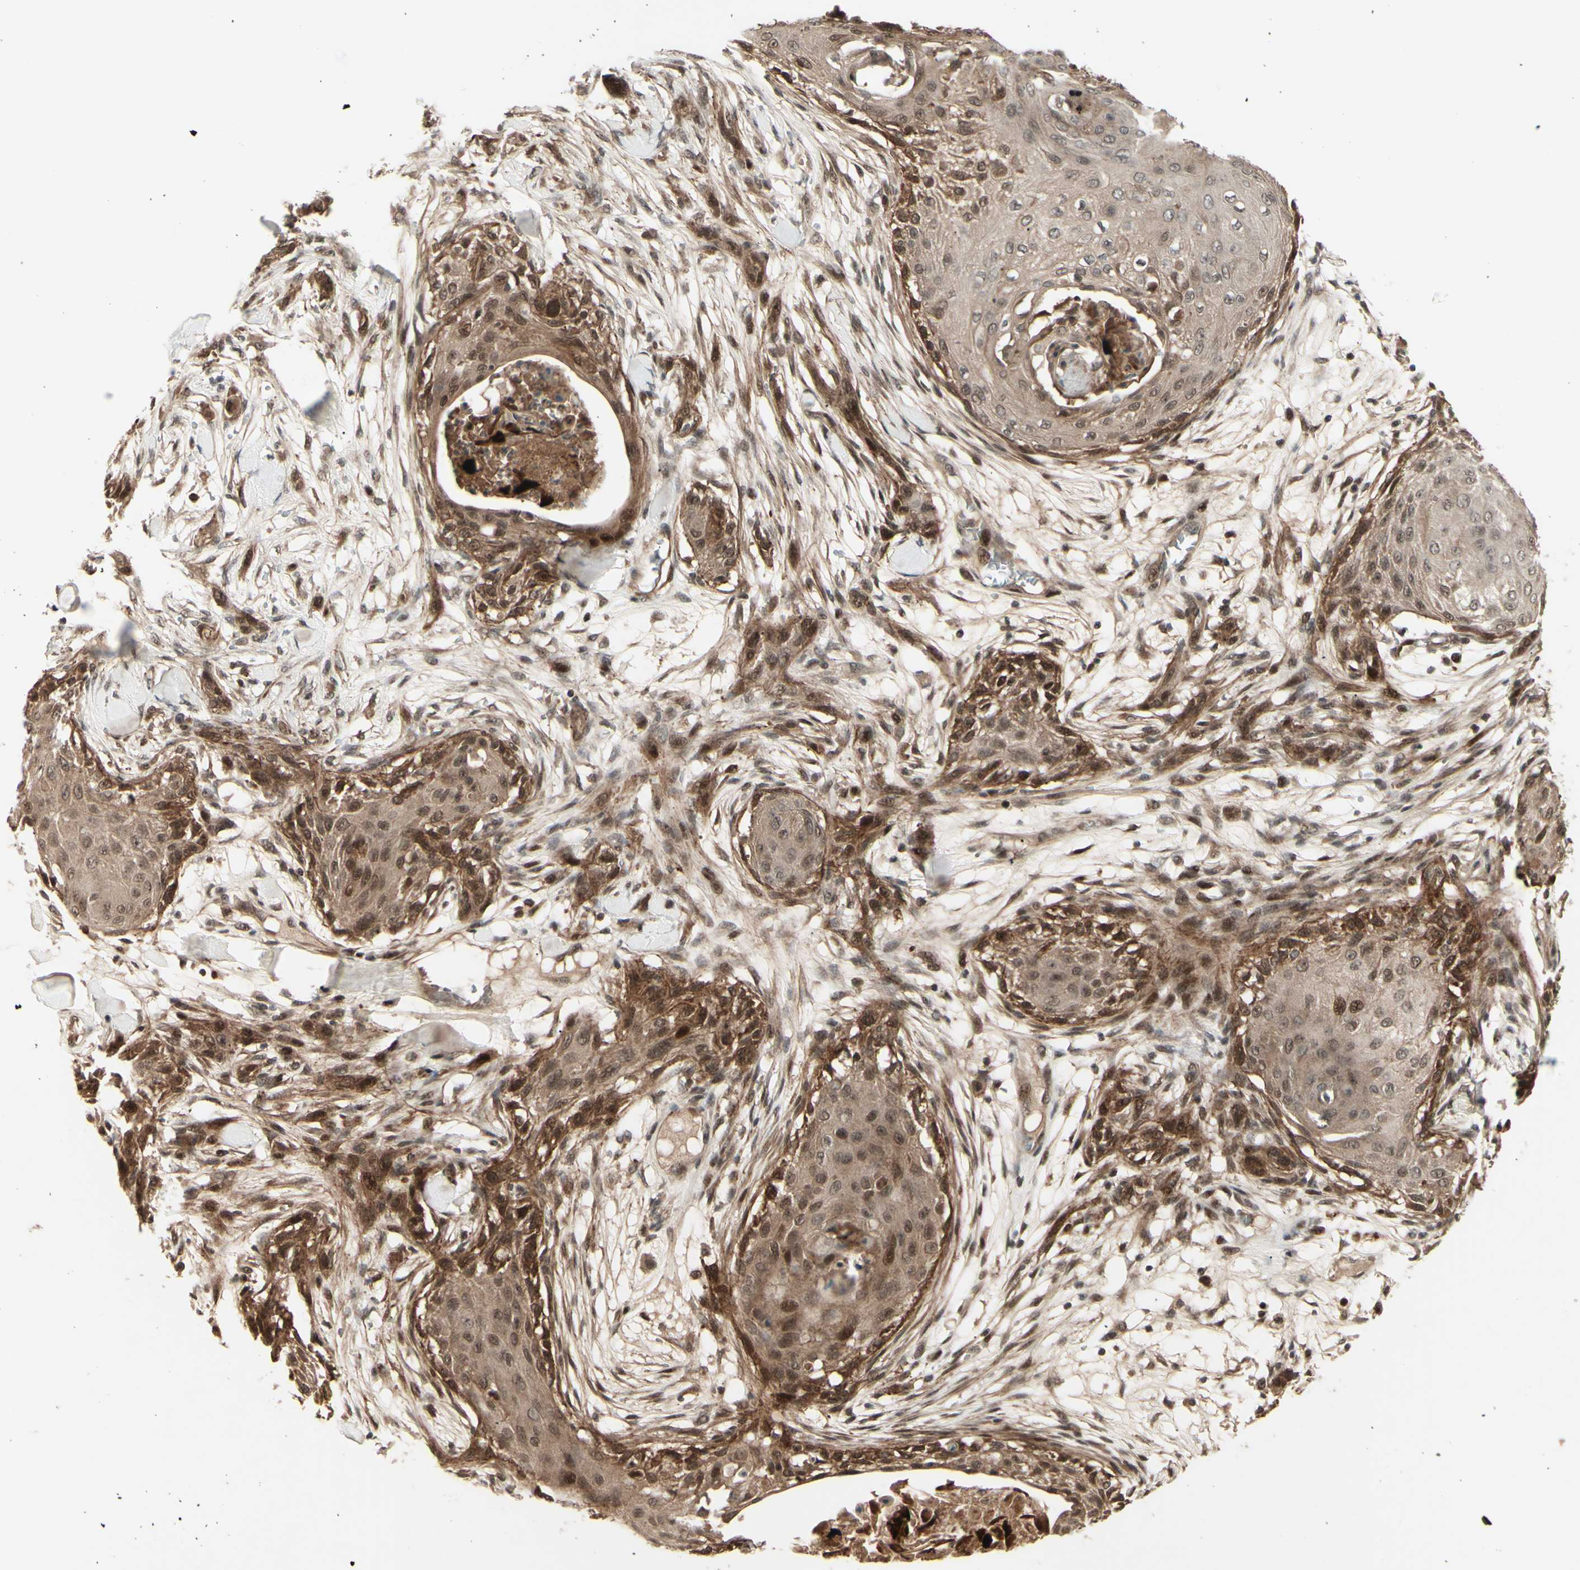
{"staining": {"intensity": "moderate", "quantity": ">75%", "location": "cytoplasmic/membranous,nuclear"}, "tissue": "skin cancer", "cell_type": "Tumor cells", "image_type": "cancer", "snomed": [{"axis": "morphology", "description": "Squamous cell carcinoma, NOS"}, {"axis": "topography", "description": "Skin"}], "caption": "IHC image of neoplastic tissue: human skin squamous cell carcinoma stained using immunohistochemistry (IHC) demonstrates medium levels of moderate protein expression localized specifically in the cytoplasmic/membranous and nuclear of tumor cells, appearing as a cytoplasmic/membranous and nuclear brown color.", "gene": "MLF2", "patient": {"sex": "female", "age": 59}}